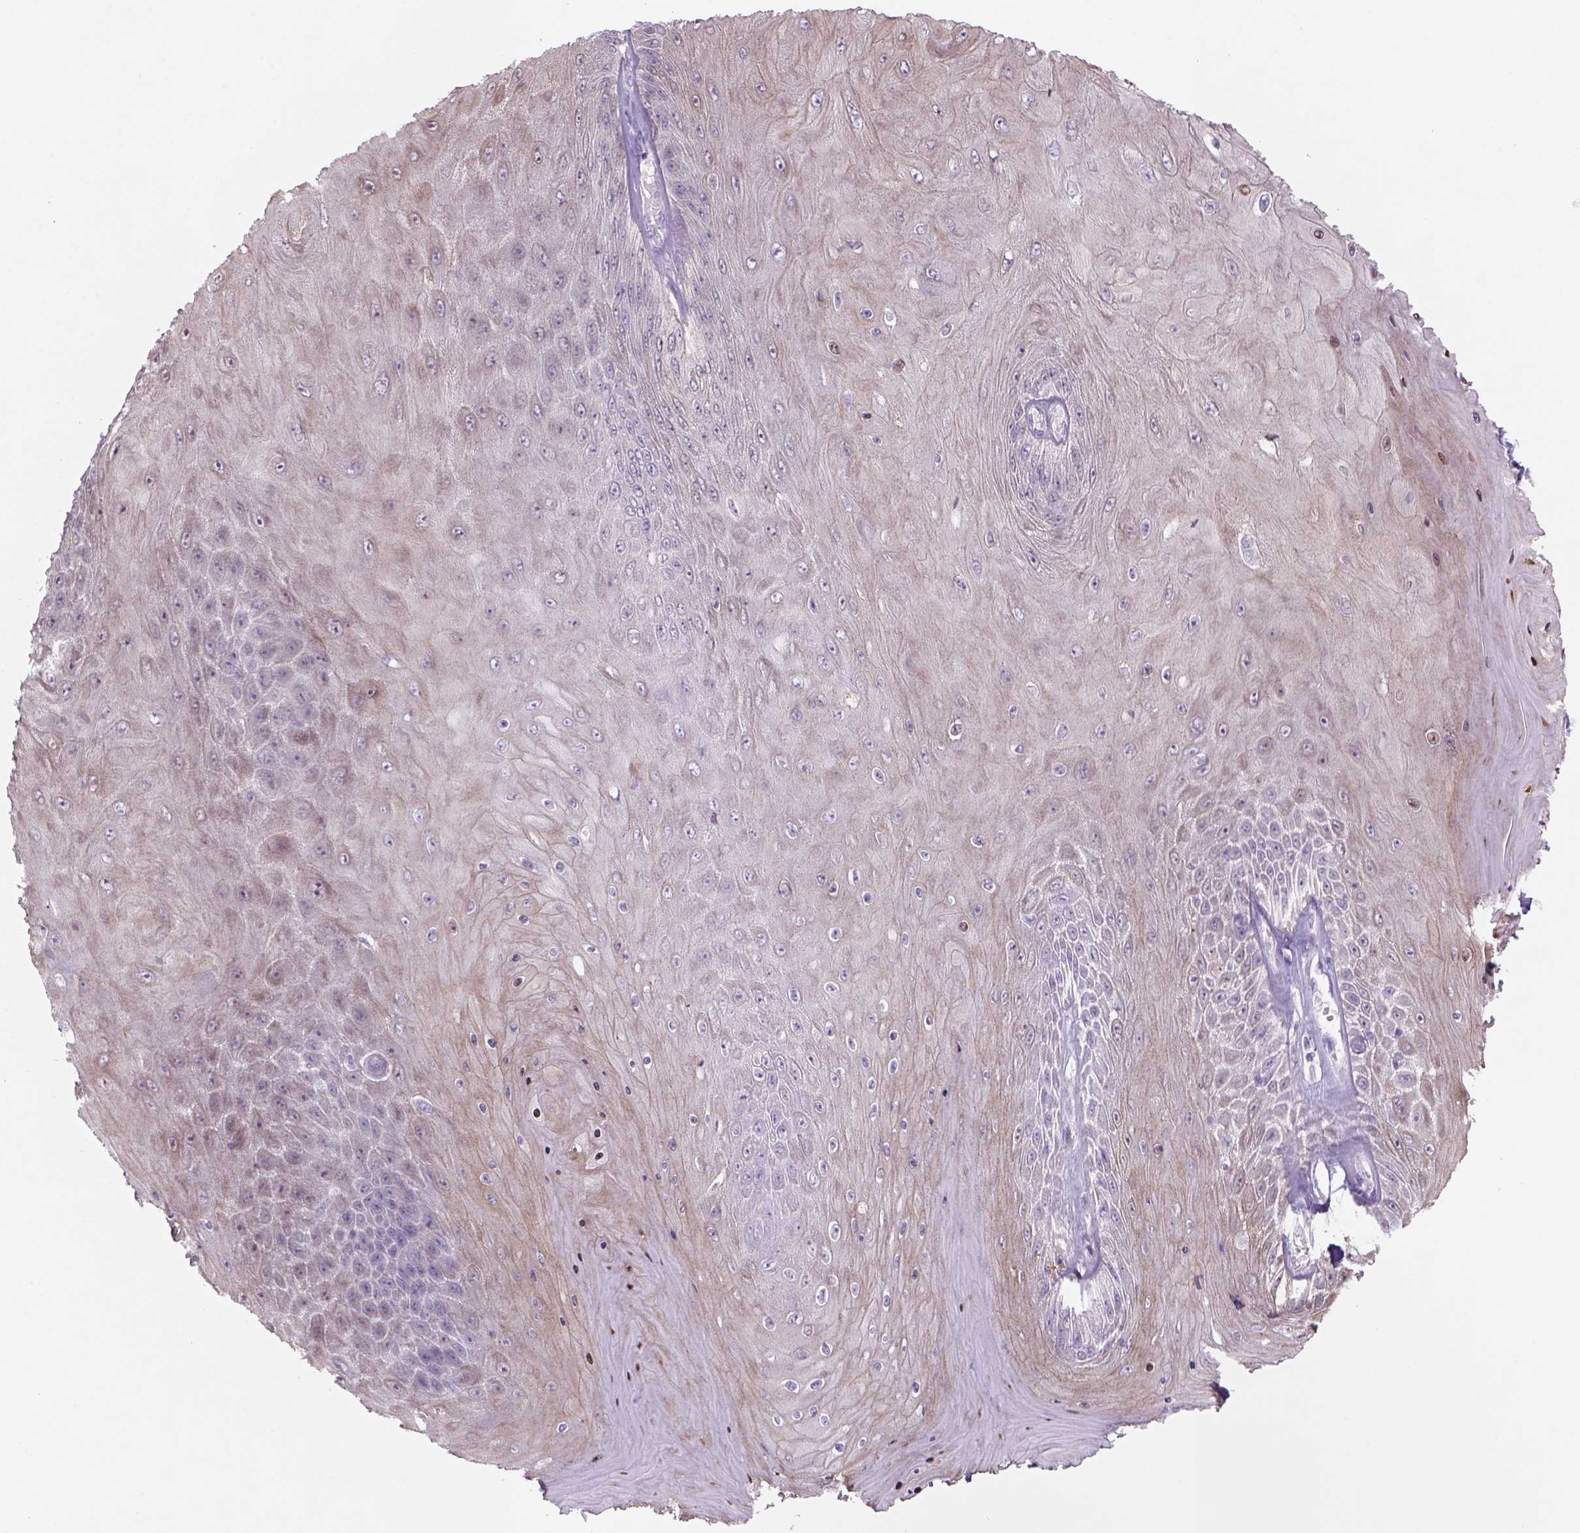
{"staining": {"intensity": "weak", "quantity": ">75%", "location": "cytoplasmic/membranous,nuclear"}, "tissue": "skin cancer", "cell_type": "Tumor cells", "image_type": "cancer", "snomed": [{"axis": "morphology", "description": "Squamous cell carcinoma, NOS"}, {"axis": "topography", "description": "Skin"}], "caption": "The photomicrograph demonstrates staining of skin cancer (squamous cell carcinoma), revealing weak cytoplasmic/membranous and nuclear protein expression (brown color) within tumor cells.", "gene": "ADGRV1", "patient": {"sex": "male", "age": 62}}